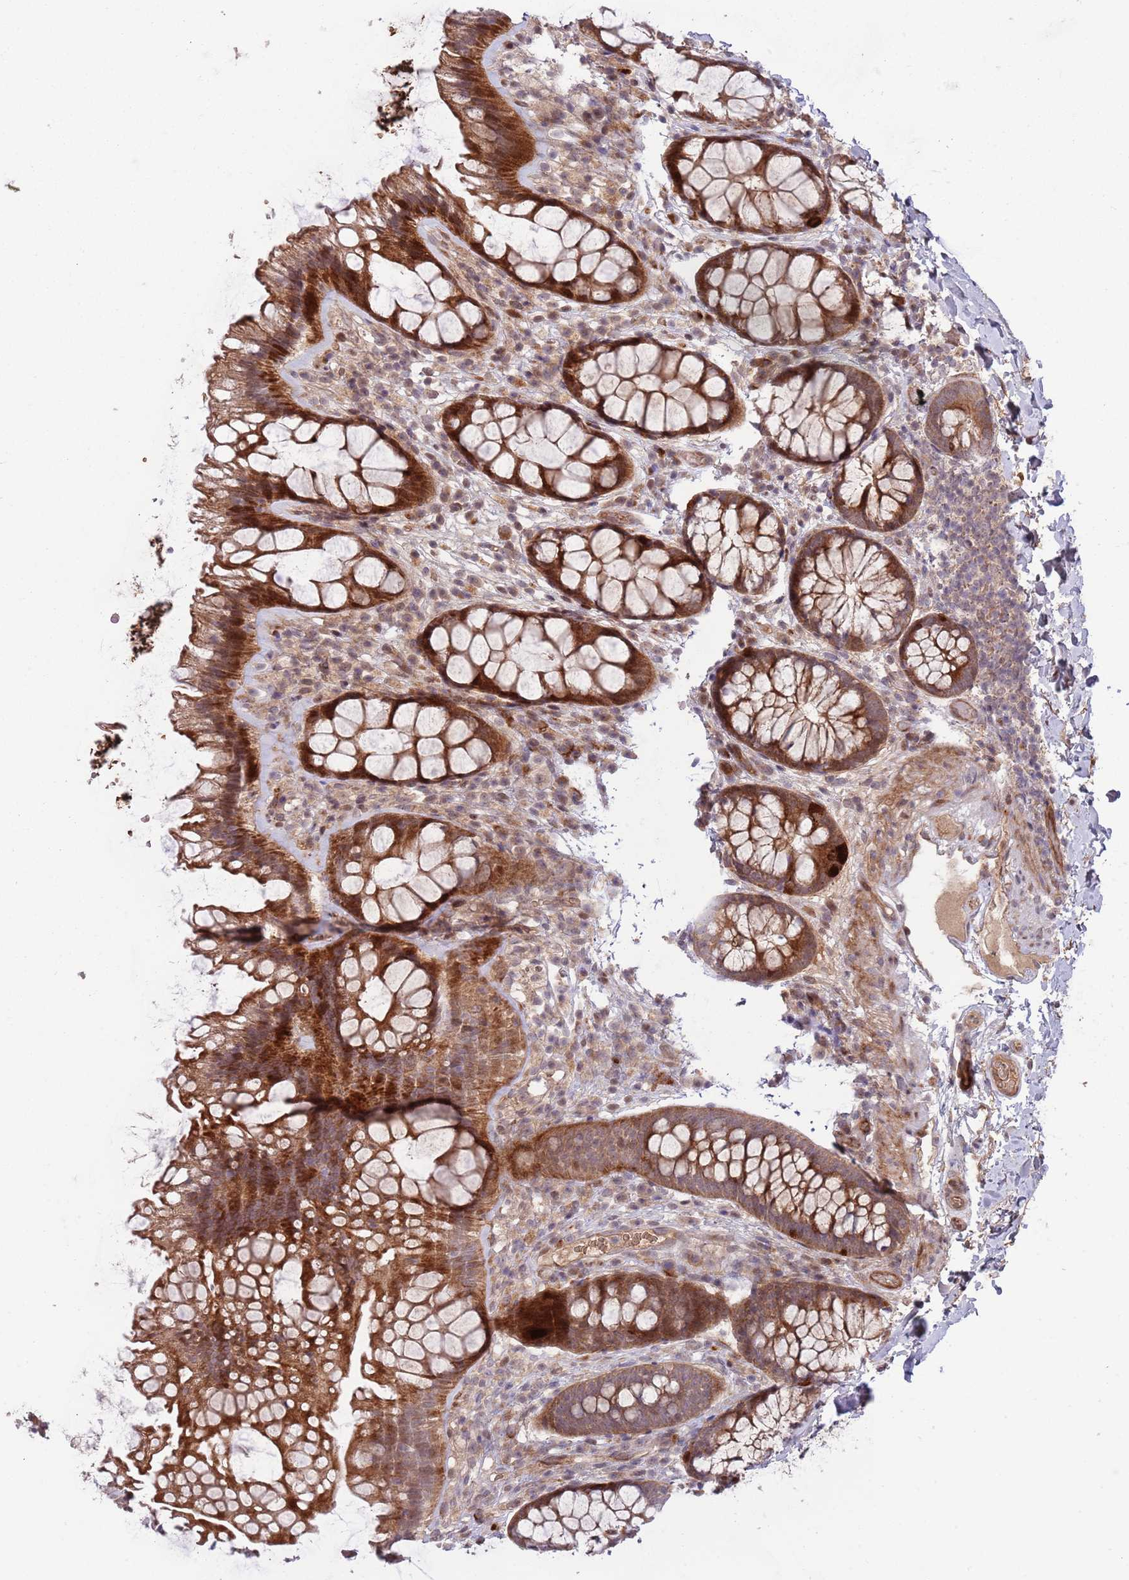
{"staining": {"intensity": "moderate", "quantity": ">75%", "location": "cytoplasmic/membranous"}, "tissue": "colon", "cell_type": "Endothelial cells", "image_type": "normal", "snomed": [{"axis": "morphology", "description": "Normal tissue, NOS"}, {"axis": "topography", "description": "Colon"}], "caption": "Endothelial cells demonstrate moderate cytoplasmic/membranous expression in approximately >75% of cells in unremarkable colon.", "gene": "NT5DC4", "patient": {"sex": "male", "age": 46}}